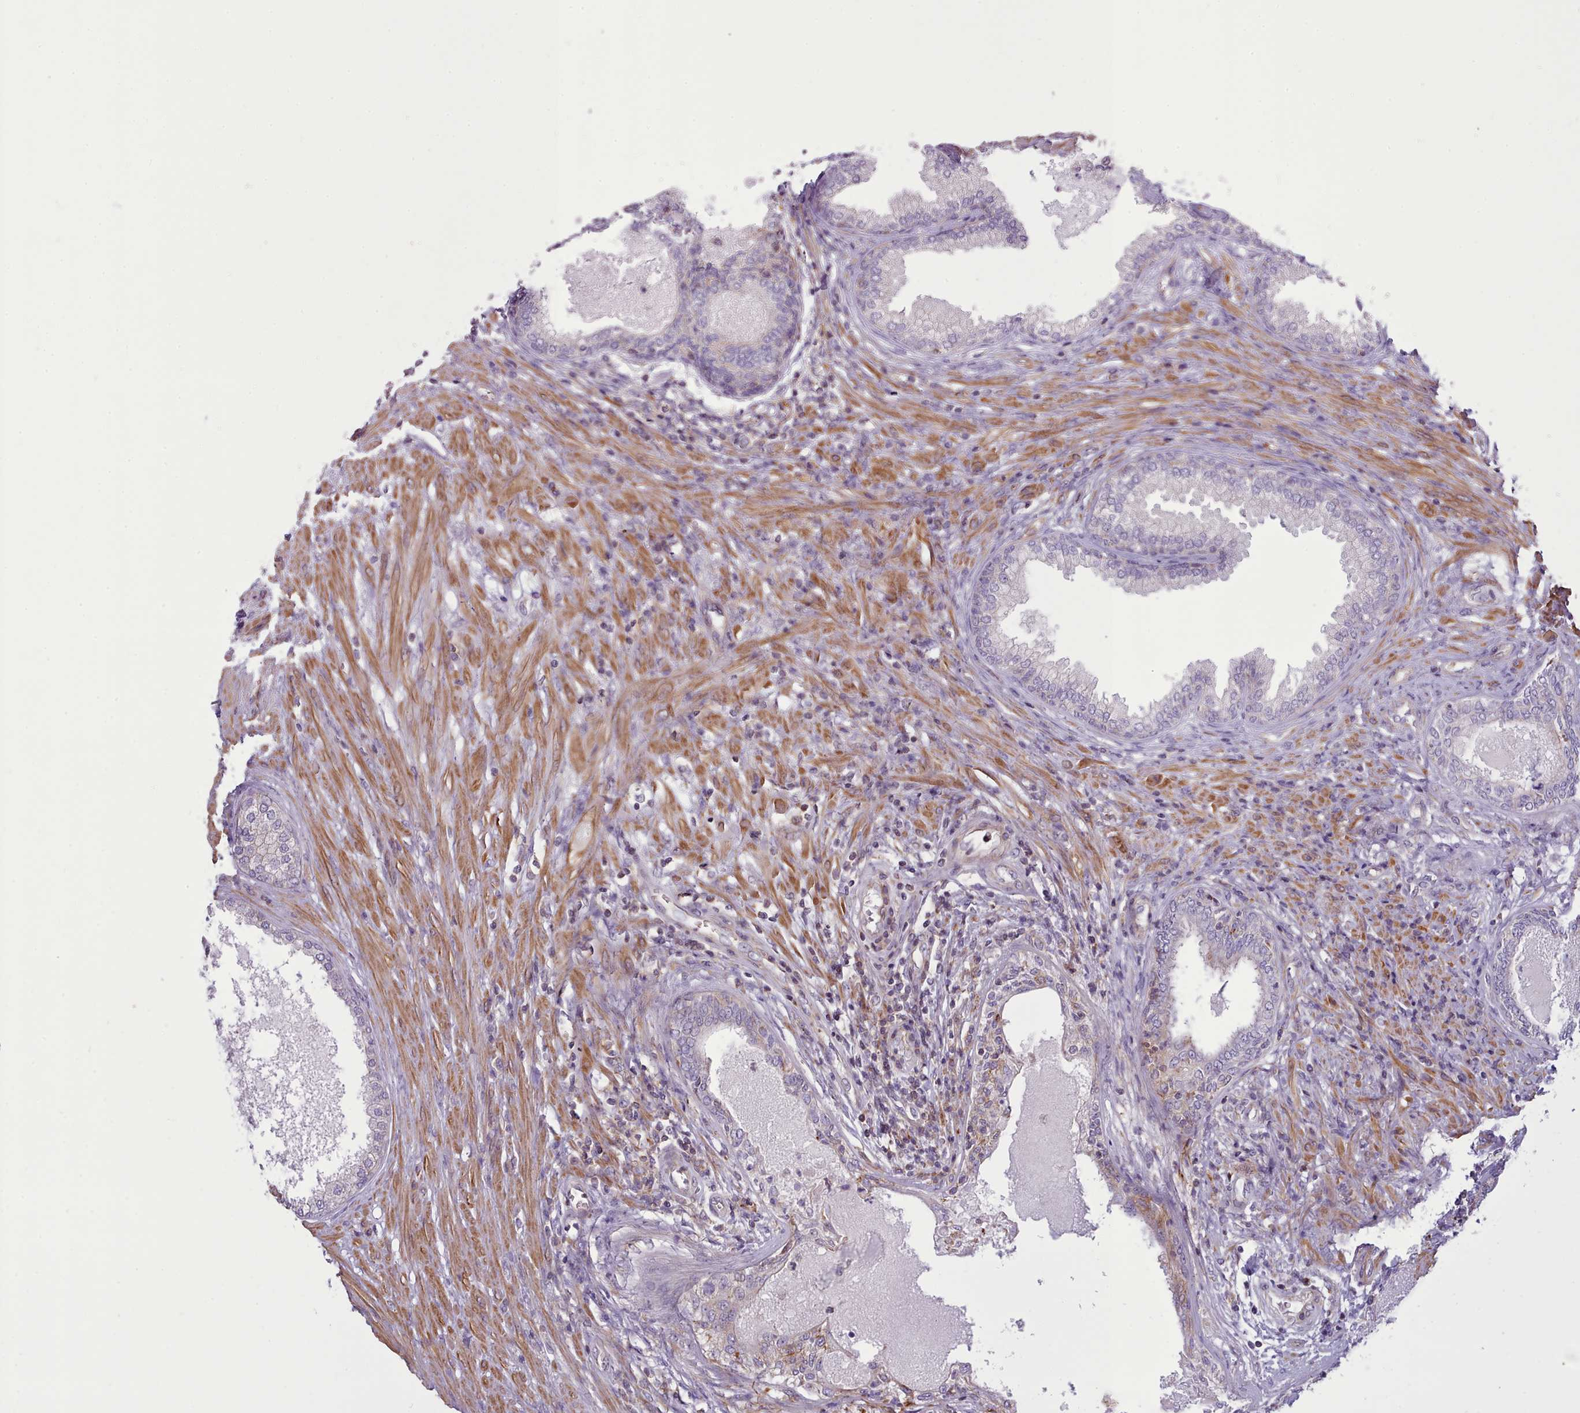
{"staining": {"intensity": "weak", "quantity": "<25%", "location": "cytoplasmic/membranous"}, "tissue": "prostate", "cell_type": "Glandular cells", "image_type": "normal", "snomed": [{"axis": "morphology", "description": "Normal tissue, NOS"}, {"axis": "topography", "description": "Prostate"}], "caption": "The photomicrograph shows no staining of glandular cells in unremarkable prostate.", "gene": "TENT4B", "patient": {"sex": "male", "age": 76}}